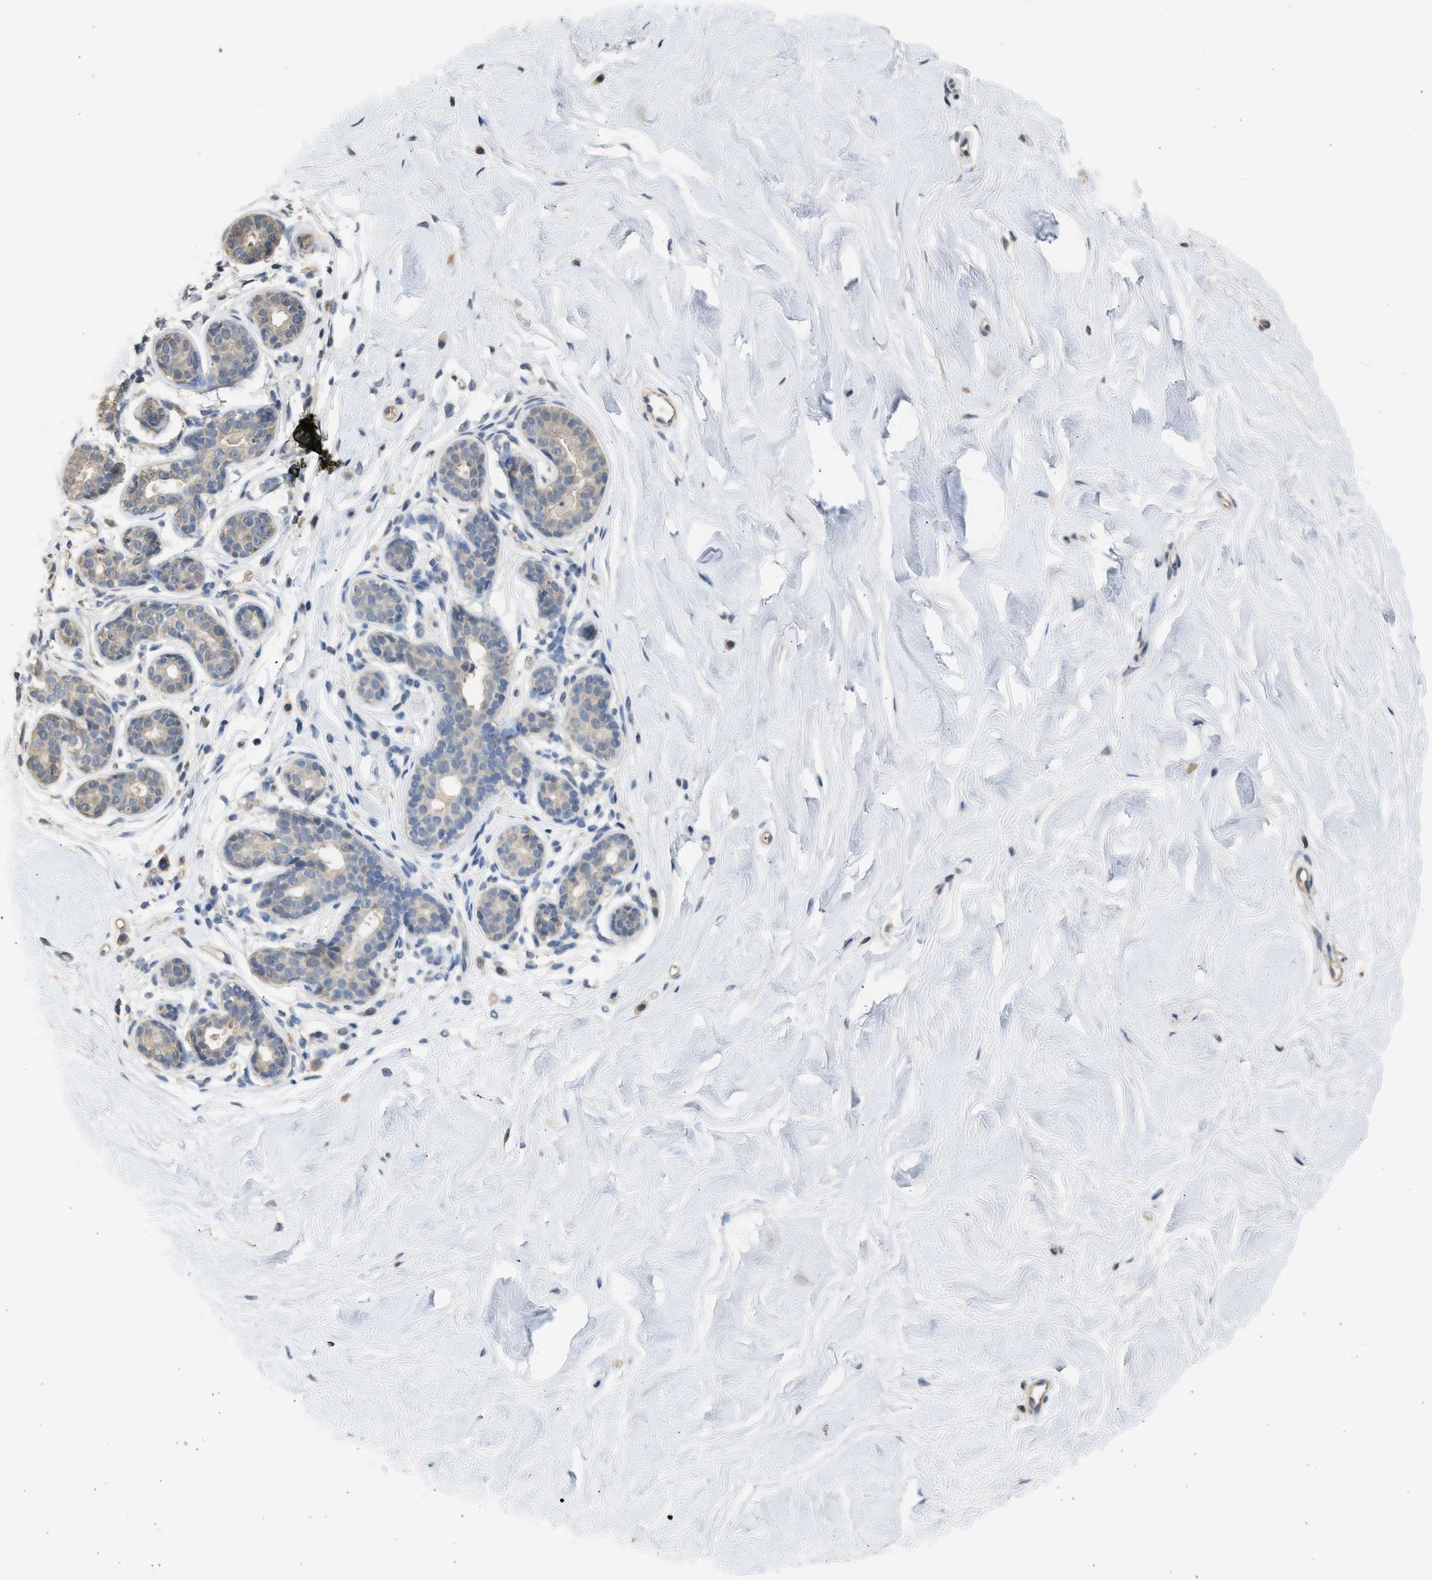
{"staining": {"intensity": "negative", "quantity": "none", "location": "none"}, "tissue": "breast", "cell_type": "Adipocytes", "image_type": "normal", "snomed": [{"axis": "morphology", "description": "Normal tissue, NOS"}, {"axis": "topography", "description": "Breast"}], "caption": "Human breast stained for a protein using IHC reveals no expression in adipocytes.", "gene": "SULT2A1", "patient": {"sex": "female", "age": 22}}